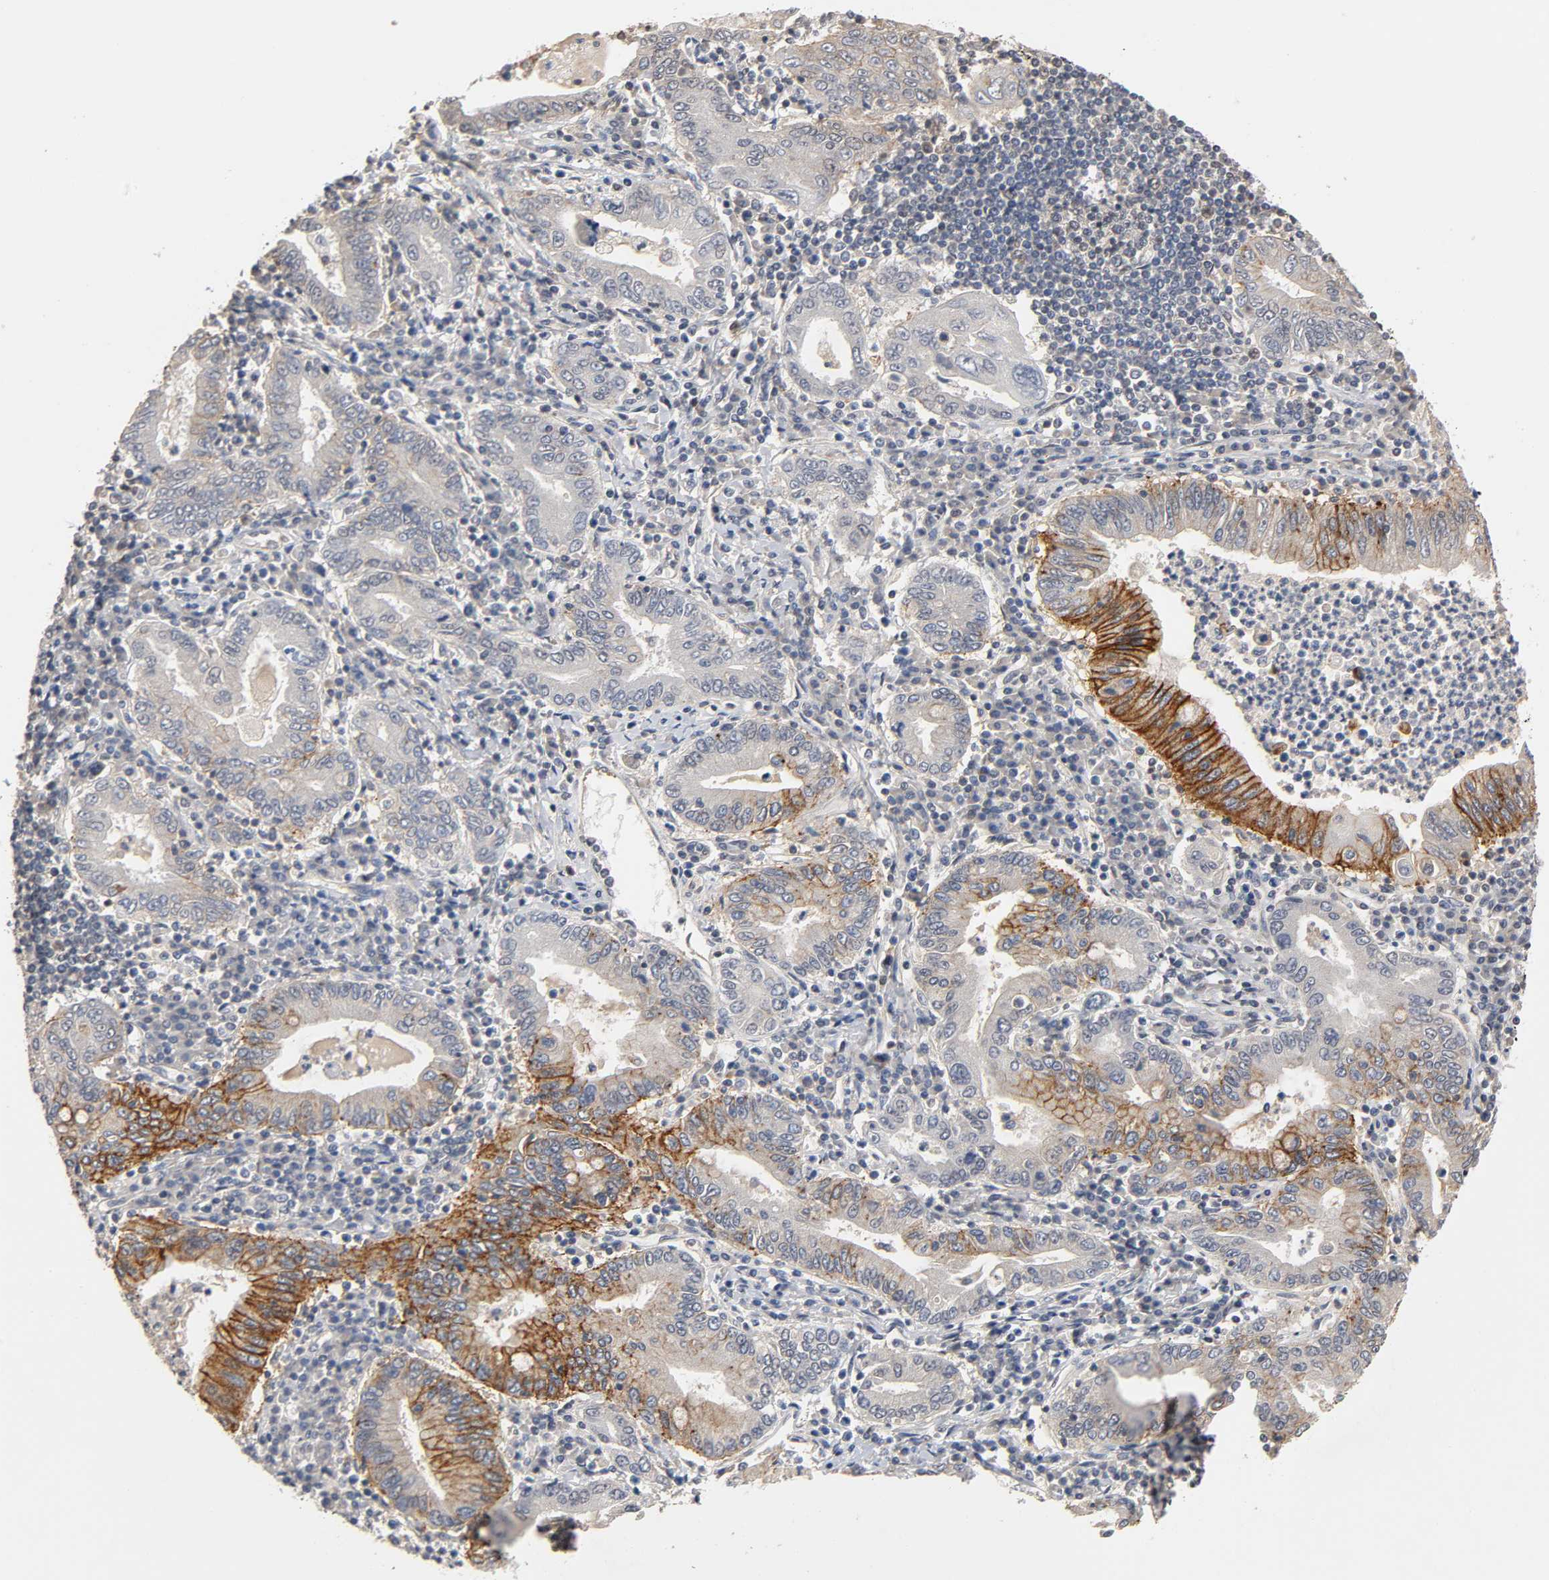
{"staining": {"intensity": "strong", "quantity": "25%-75%", "location": "cytoplasmic/membranous"}, "tissue": "stomach cancer", "cell_type": "Tumor cells", "image_type": "cancer", "snomed": [{"axis": "morphology", "description": "Normal tissue, NOS"}, {"axis": "morphology", "description": "Adenocarcinoma, NOS"}, {"axis": "topography", "description": "Esophagus"}, {"axis": "topography", "description": "Stomach, upper"}, {"axis": "topography", "description": "Peripheral nerve tissue"}], "caption": "High-magnification brightfield microscopy of stomach cancer (adenocarcinoma) stained with DAB (brown) and counterstained with hematoxylin (blue). tumor cells exhibit strong cytoplasmic/membranous expression is identified in about25%-75% of cells. (brown staining indicates protein expression, while blue staining denotes nuclei).", "gene": "HTR1E", "patient": {"sex": "male", "age": 62}}